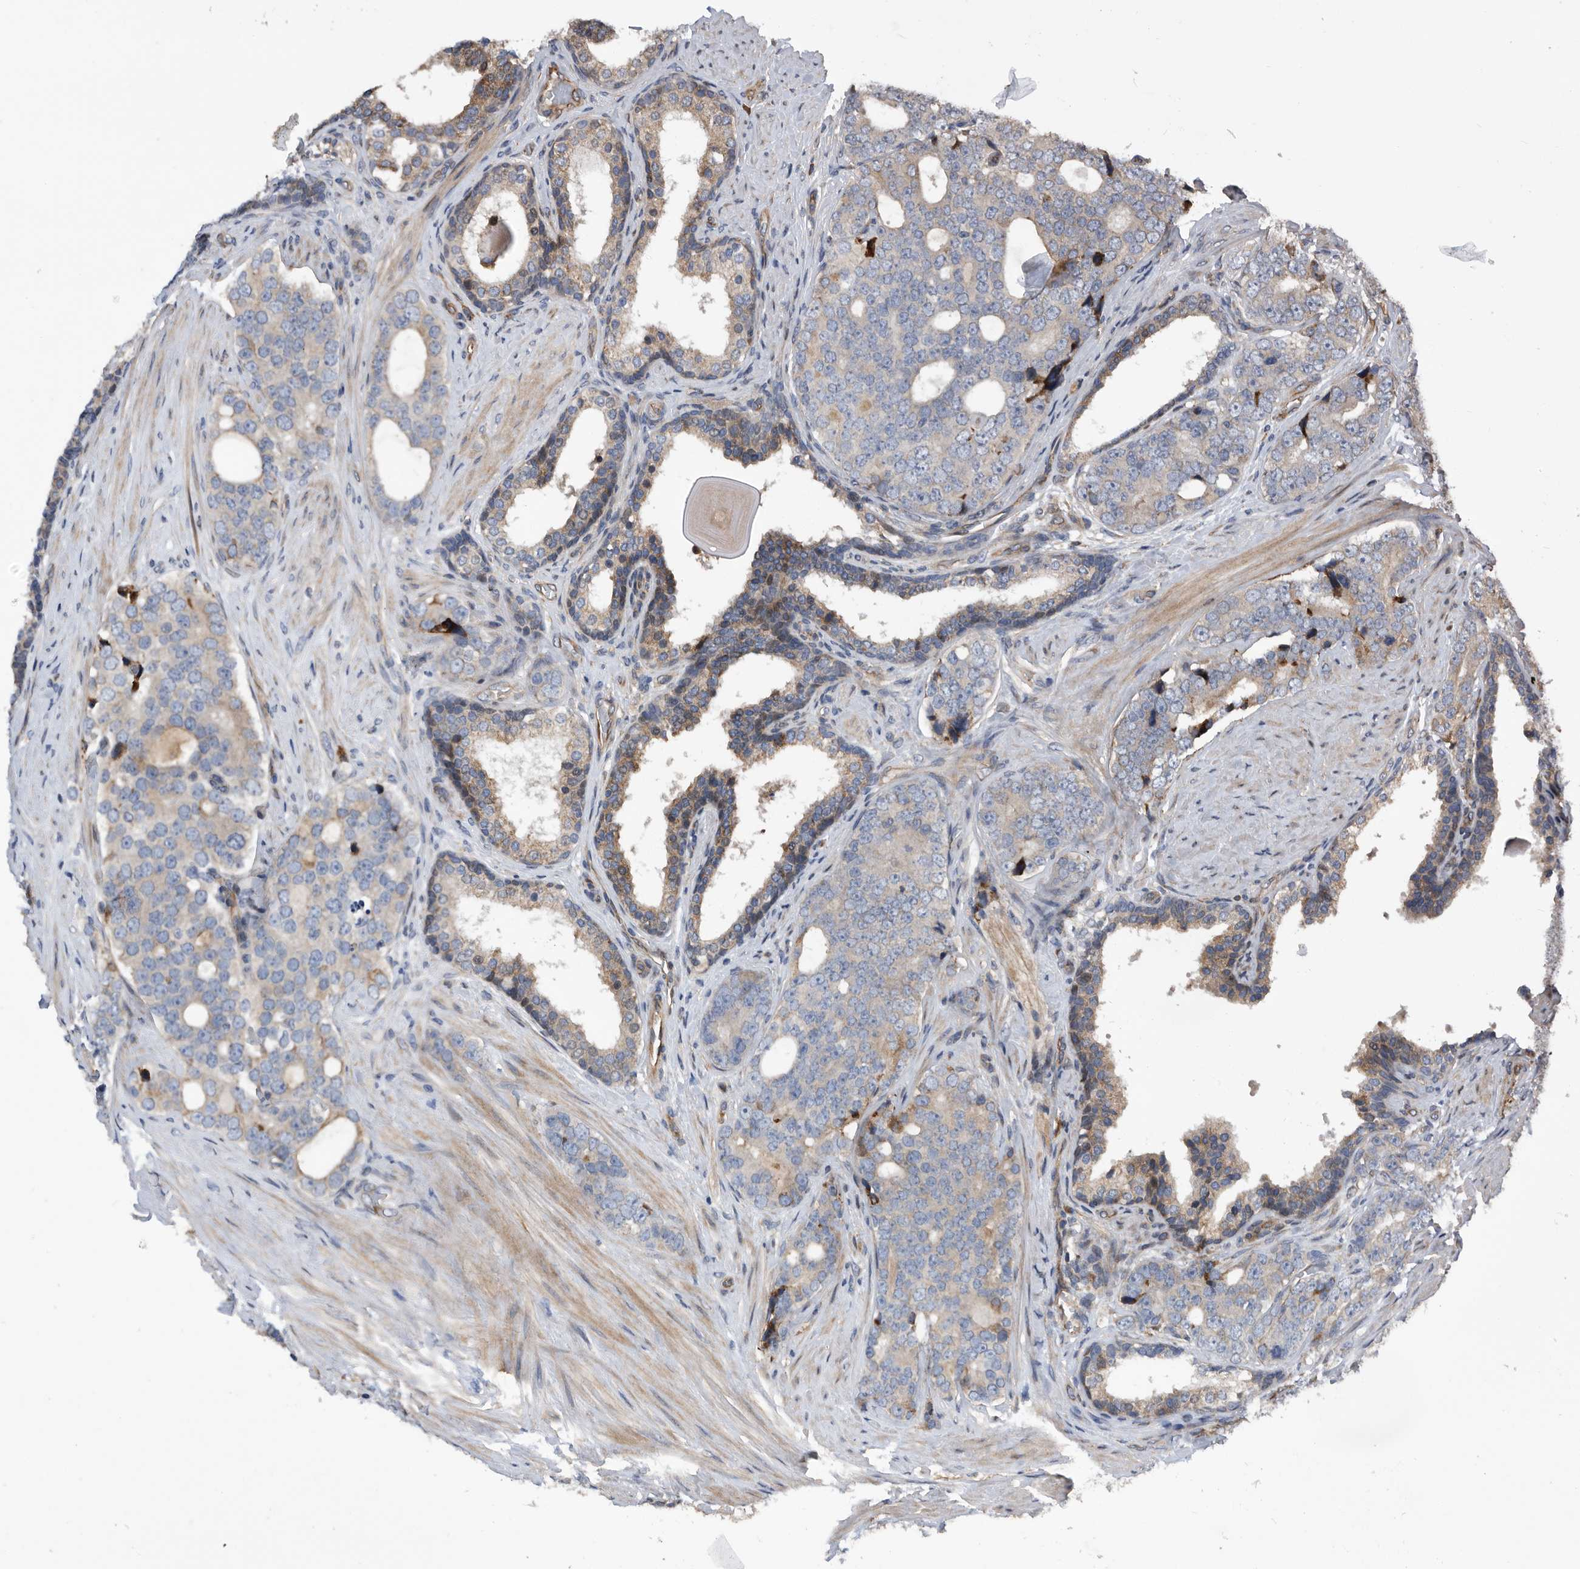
{"staining": {"intensity": "weak", "quantity": "<25%", "location": "cytoplasmic/membranous"}, "tissue": "prostate cancer", "cell_type": "Tumor cells", "image_type": "cancer", "snomed": [{"axis": "morphology", "description": "Adenocarcinoma, High grade"}, {"axis": "topography", "description": "Prostate"}], "caption": "The image shows no significant positivity in tumor cells of high-grade adenocarcinoma (prostate). Brightfield microscopy of IHC stained with DAB (3,3'-diaminobenzidine) (brown) and hematoxylin (blue), captured at high magnification.", "gene": "SERINC2", "patient": {"sex": "male", "age": 56}}